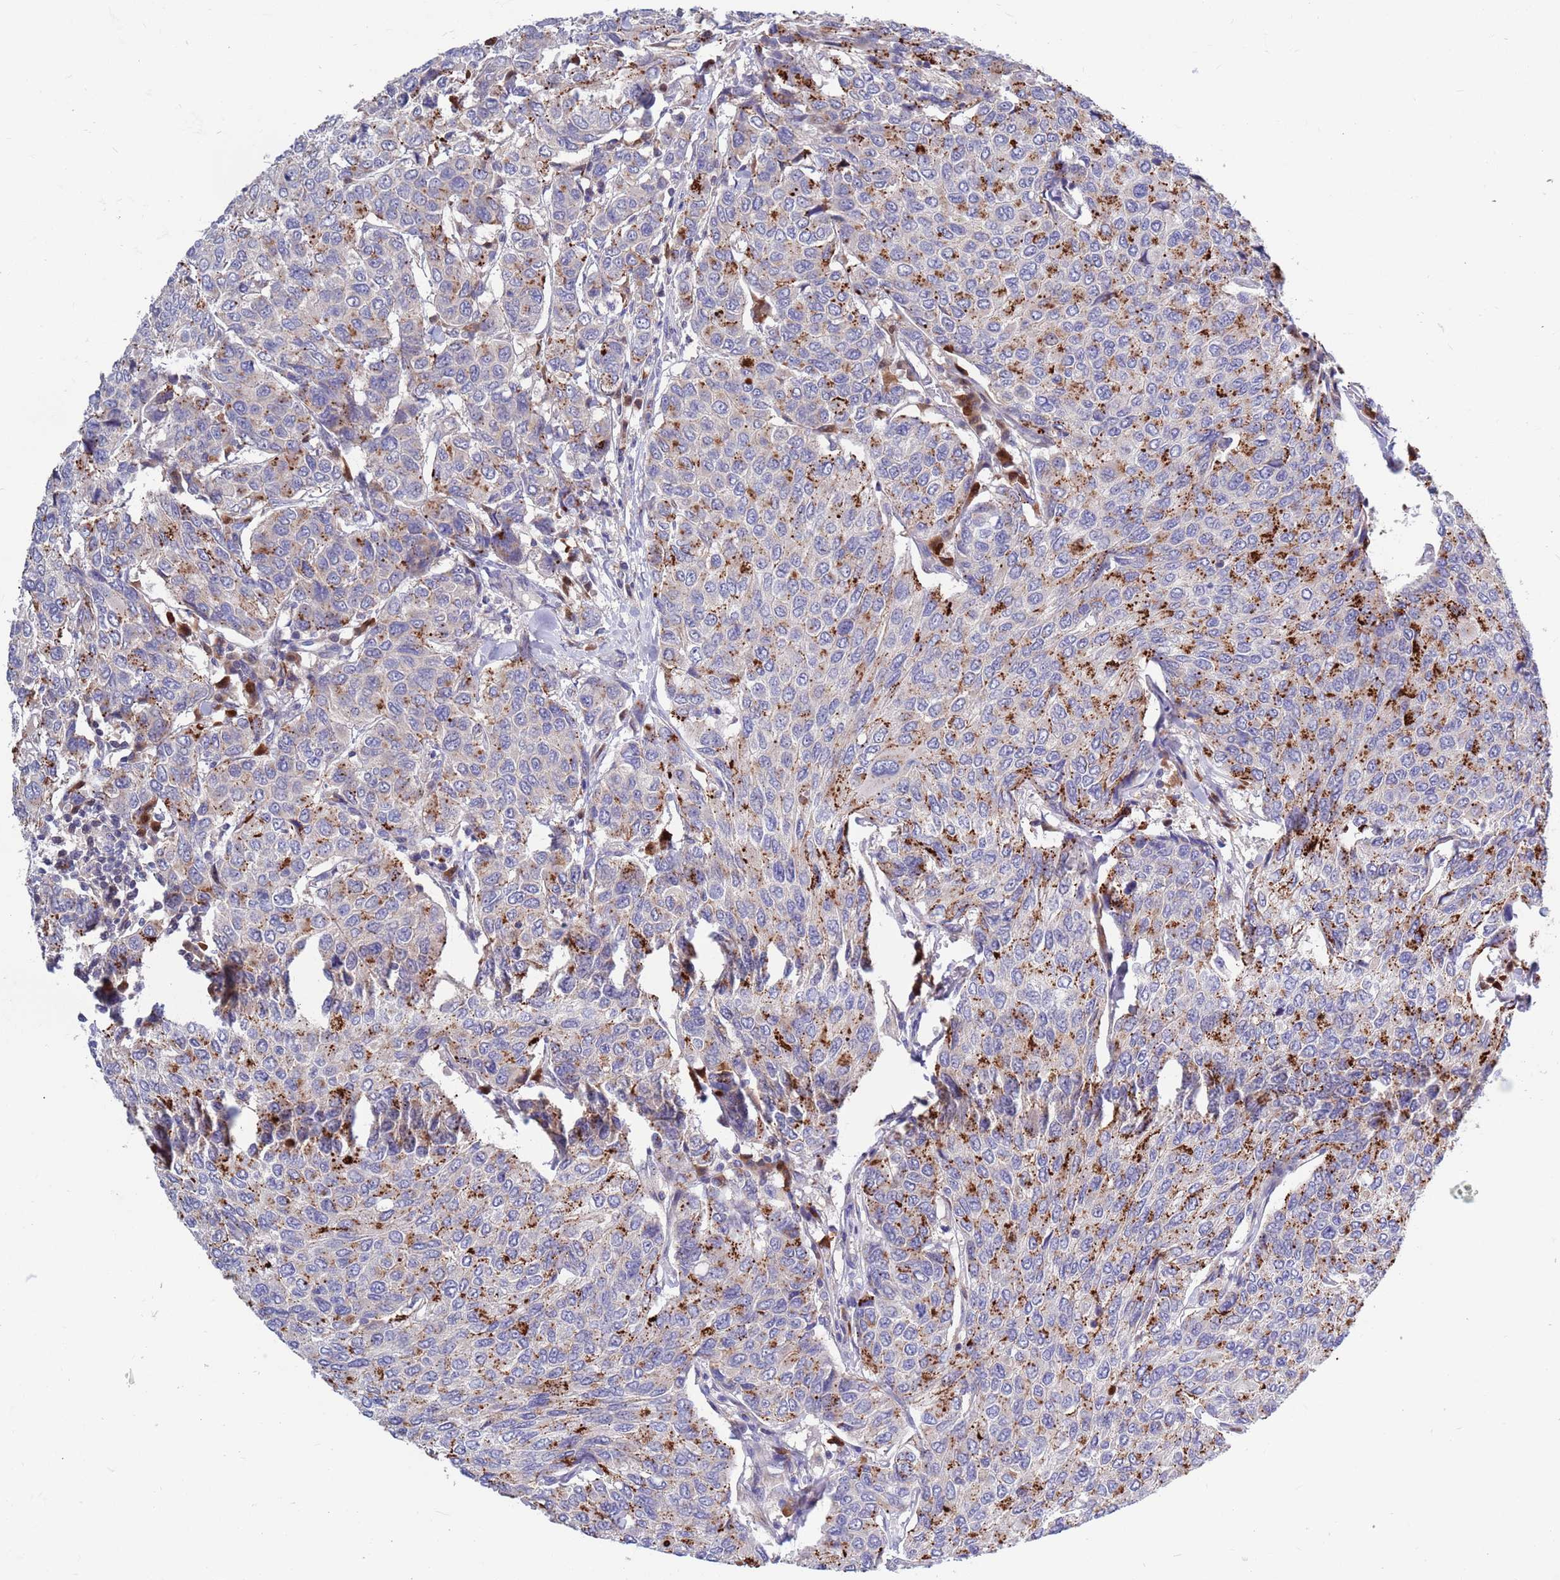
{"staining": {"intensity": "moderate", "quantity": "25%-75%", "location": "cytoplasmic/membranous"}, "tissue": "breast cancer", "cell_type": "Tumor cells", "image_type": "cancer", "snomed": [{"axis": "morphology", "description": "Duct carcinoma"}, {"axis": "topography", "description": "Breast"}], "caption": "Protein staining shows moderate cytoplasmic/membranous staining in approximately 25%-75% of tumor cells in breast cancer.", "gene": "KLHL29", "patient": {"sex": "female", "age": 55}}